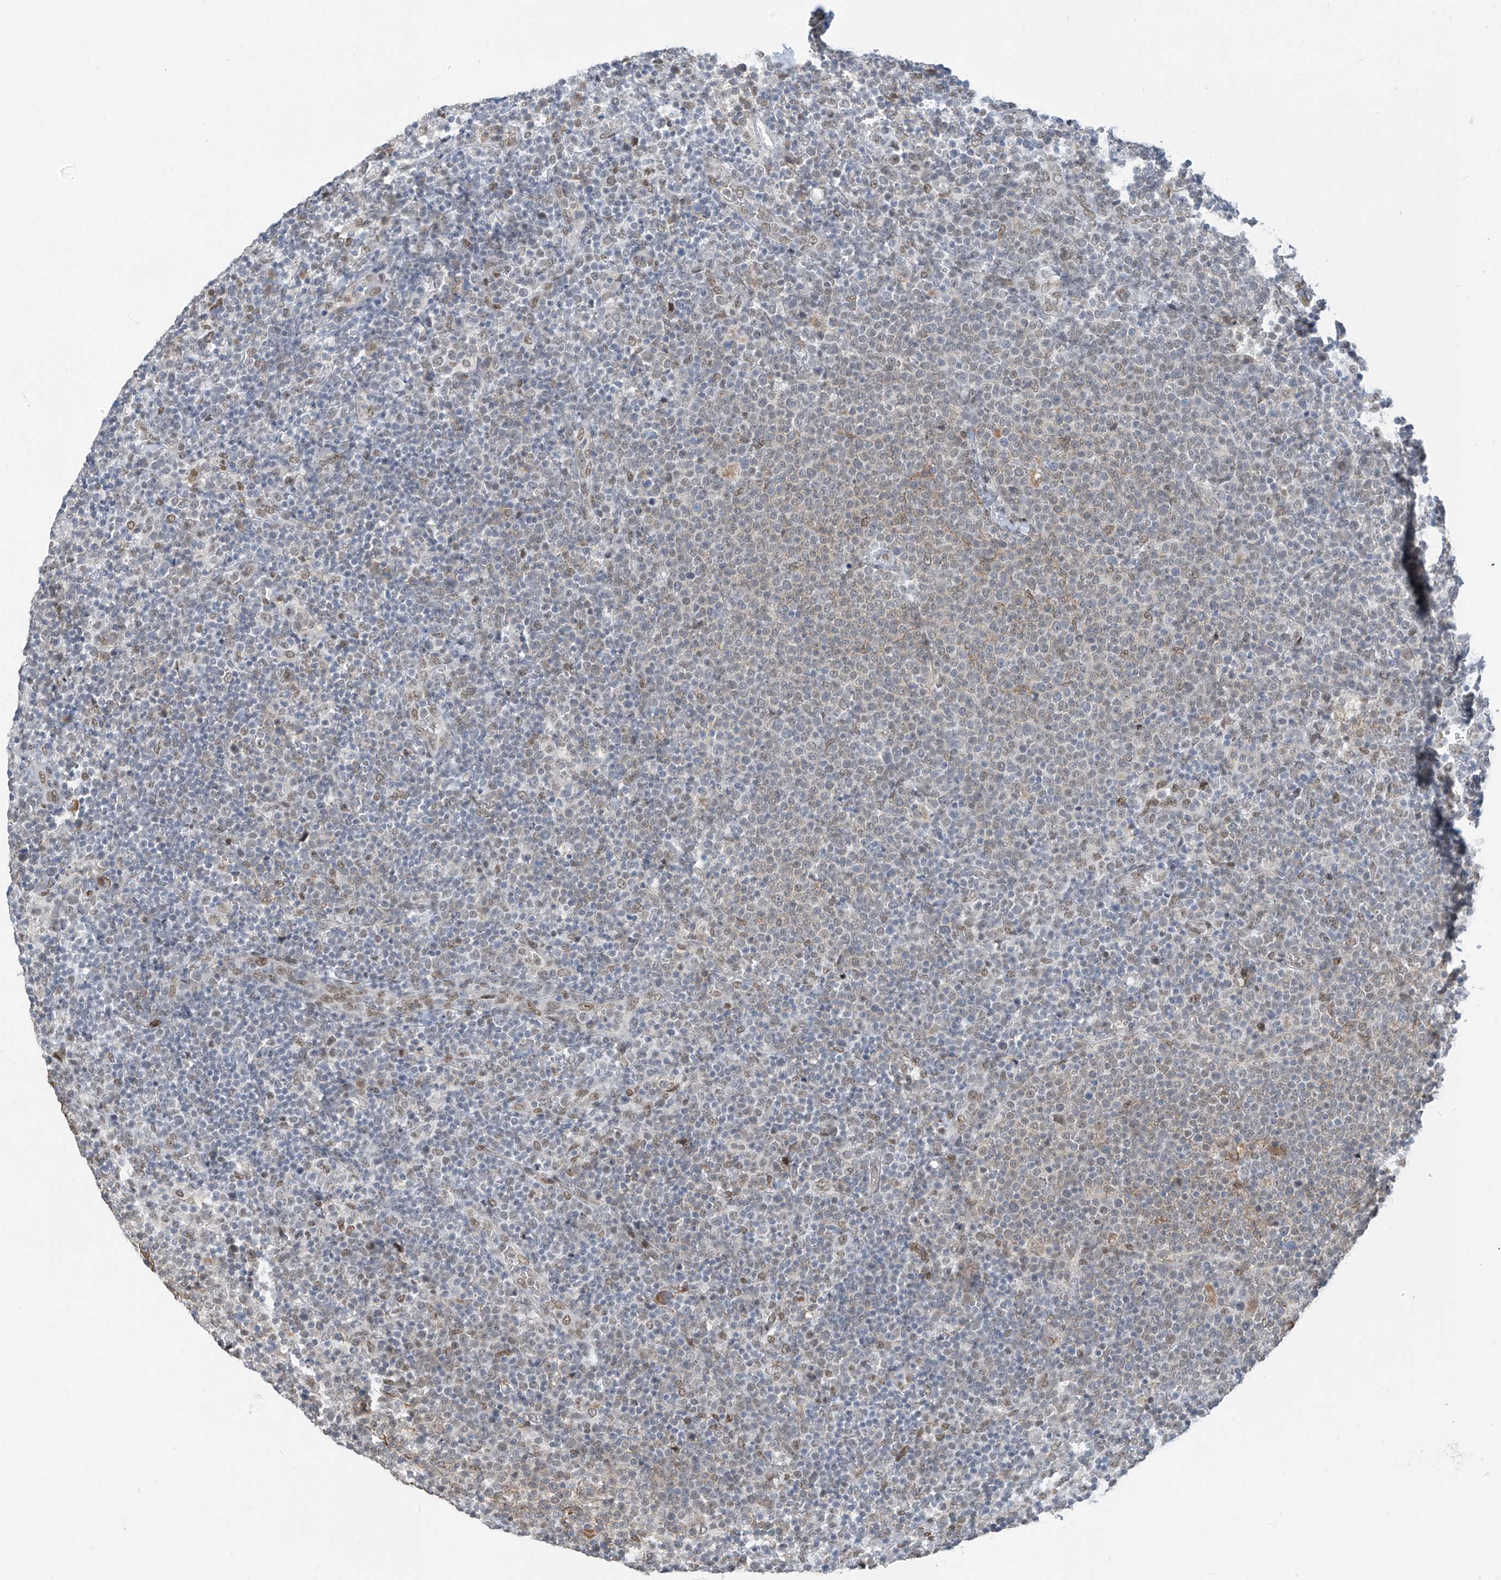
{"staining": {"intensity": "weak", "quantity": "<25%", "location": "nuclear"}, "tissue": "lymphoma", "cell_type": "Tumor cells", "image_type": "cancer", "snomed": [{"axis": "morphology", "description": "Malignant lymphoma, non-Hodgkin's type, High grade"}, {"axis": "topography", "description": "Lymph node"}], "caption": "A micrograph of lymphoma stained for a protein shows no brown staining in tumor cells.", "gene": "MCM9", "patient": {"sex": "male", "age": 61}}